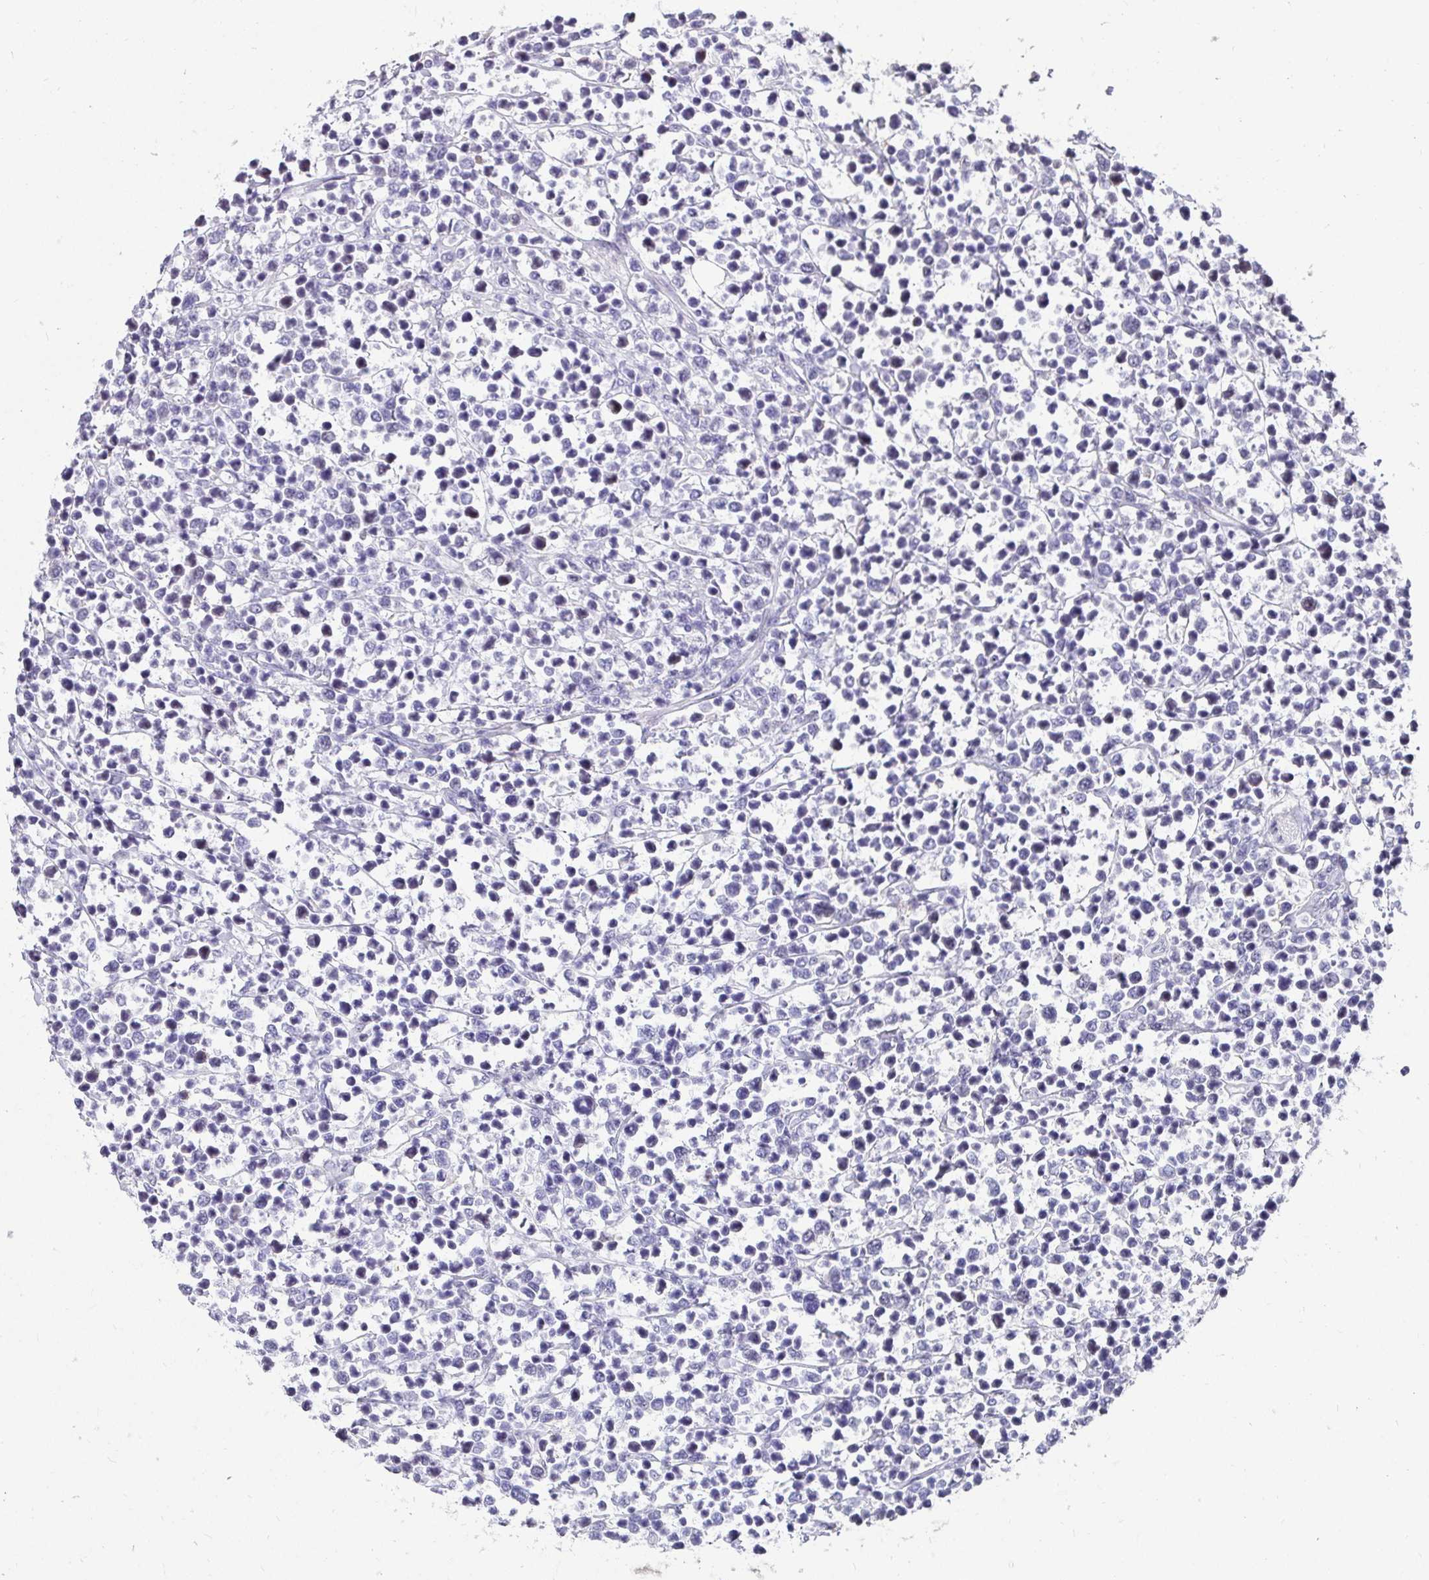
{"staining": {"intensity": "negative", "quantity": "none", "location": "none"}, "tissue": "lymphoma", "cell_type": "Tumor cells", "image_type": "cancer", "snomed": [{"axis": "morphology", "description": "Malignant lymphoma, non-Hodgkin's type, High grade"}, {"axis": "topography", "description": "Soft tissue"}], "caption": "The photomicrograph exhibits no staining of tumor cells in malignant lymphoma, non-Hodgkin's type (high-grade).", "gene": "ANLN", "patient": {"sex": "female", "age": 56}}